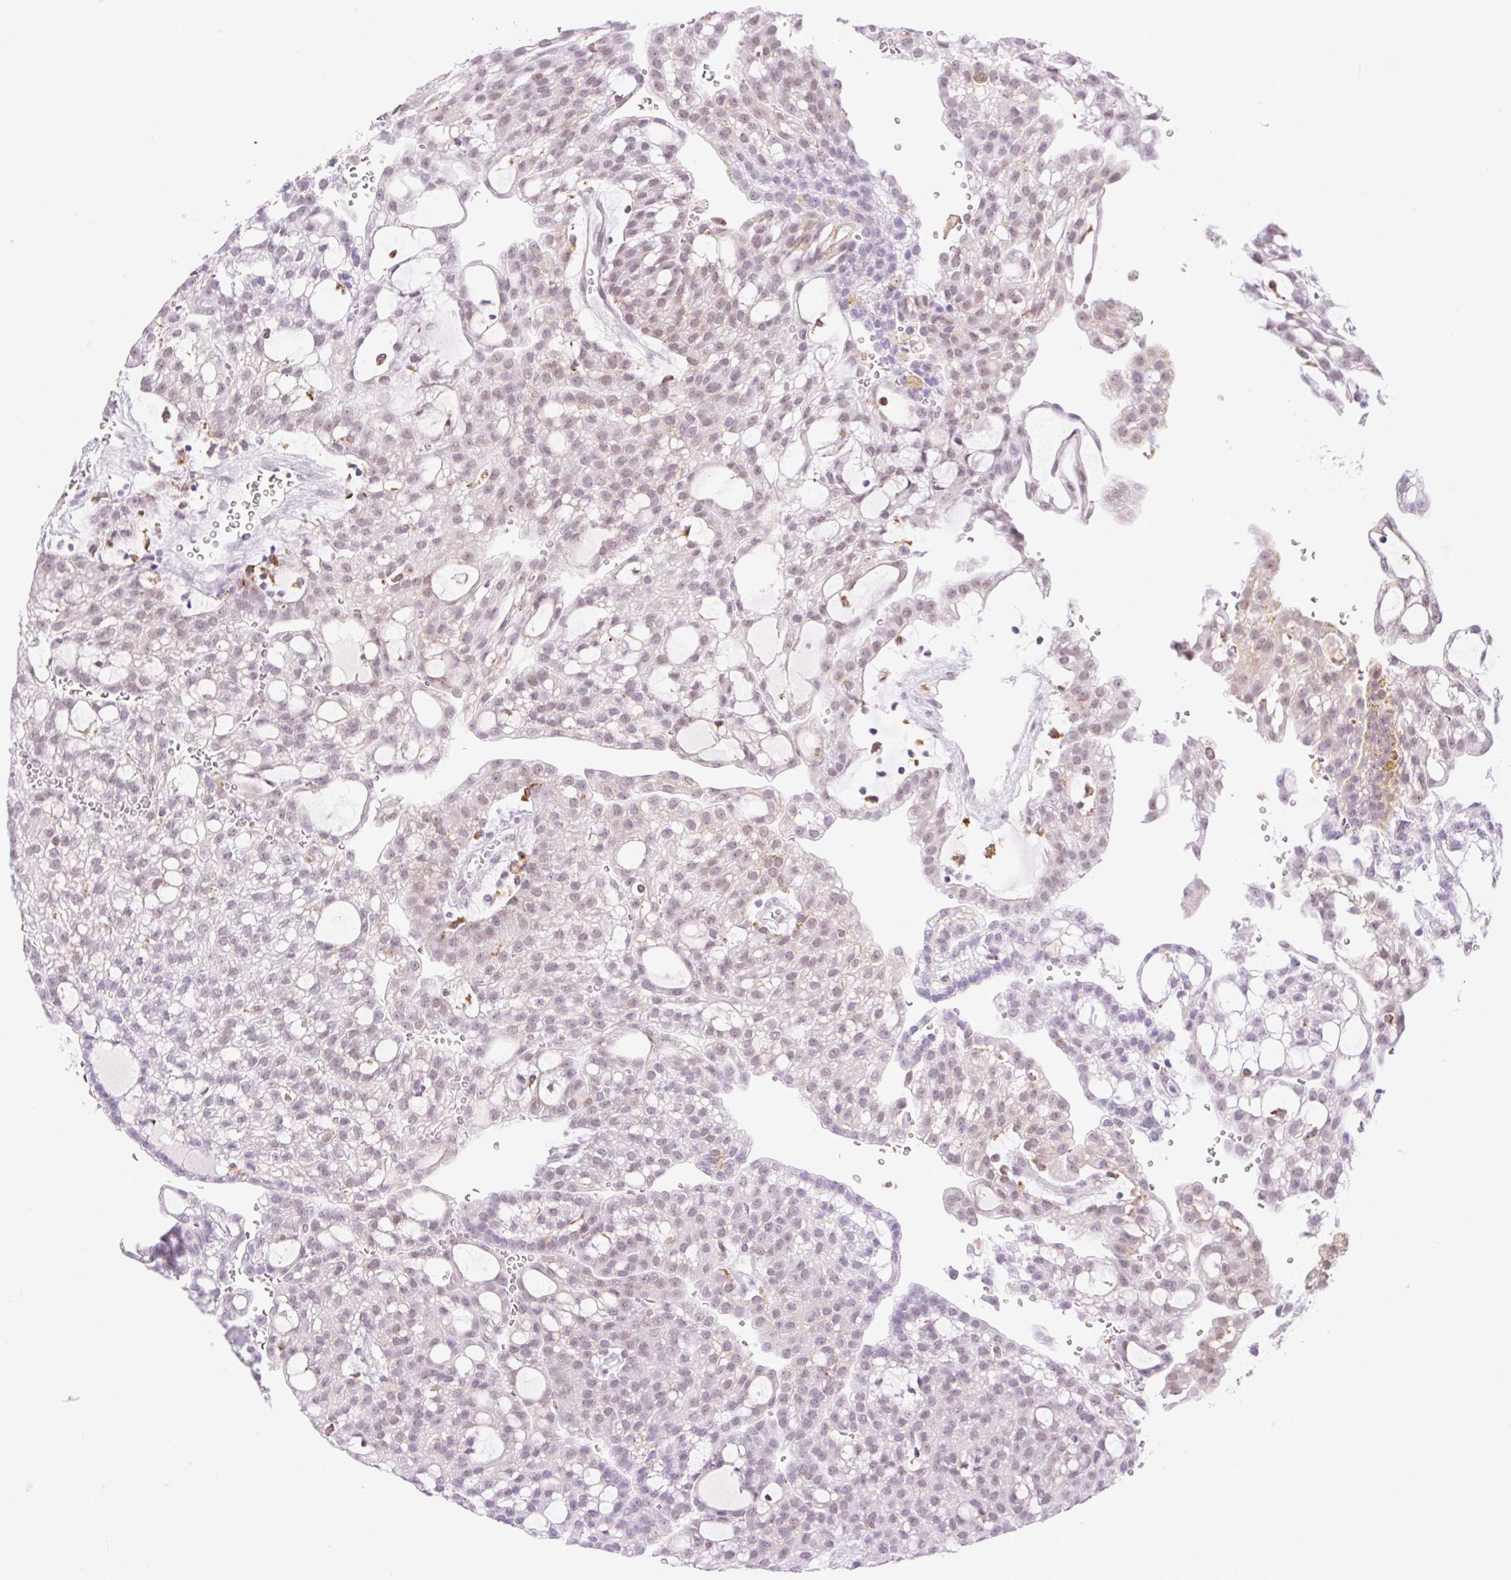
{"staining": {"intensity": "weak", "quantity": "25%-75%", "location": "nuclear"}, "tissue": "renal cancer", "cell_type": "Tumor cells", "image_type": "cancer", "snomed": [{"axis": "morphology", "description": "Adenocarcinoma, NOS"}, {"axis": "topography", "description": "Kidney"}], "caption": "Immunohistochemistry histopathology image of human renal adenocarcinoma stained for a protein (brown), which shows low levels of weak nuclear positivity in approximately 25%-75% of tumor cells.", "gene": "PALM3", "patient": {"sex": "male", "age": 63}}